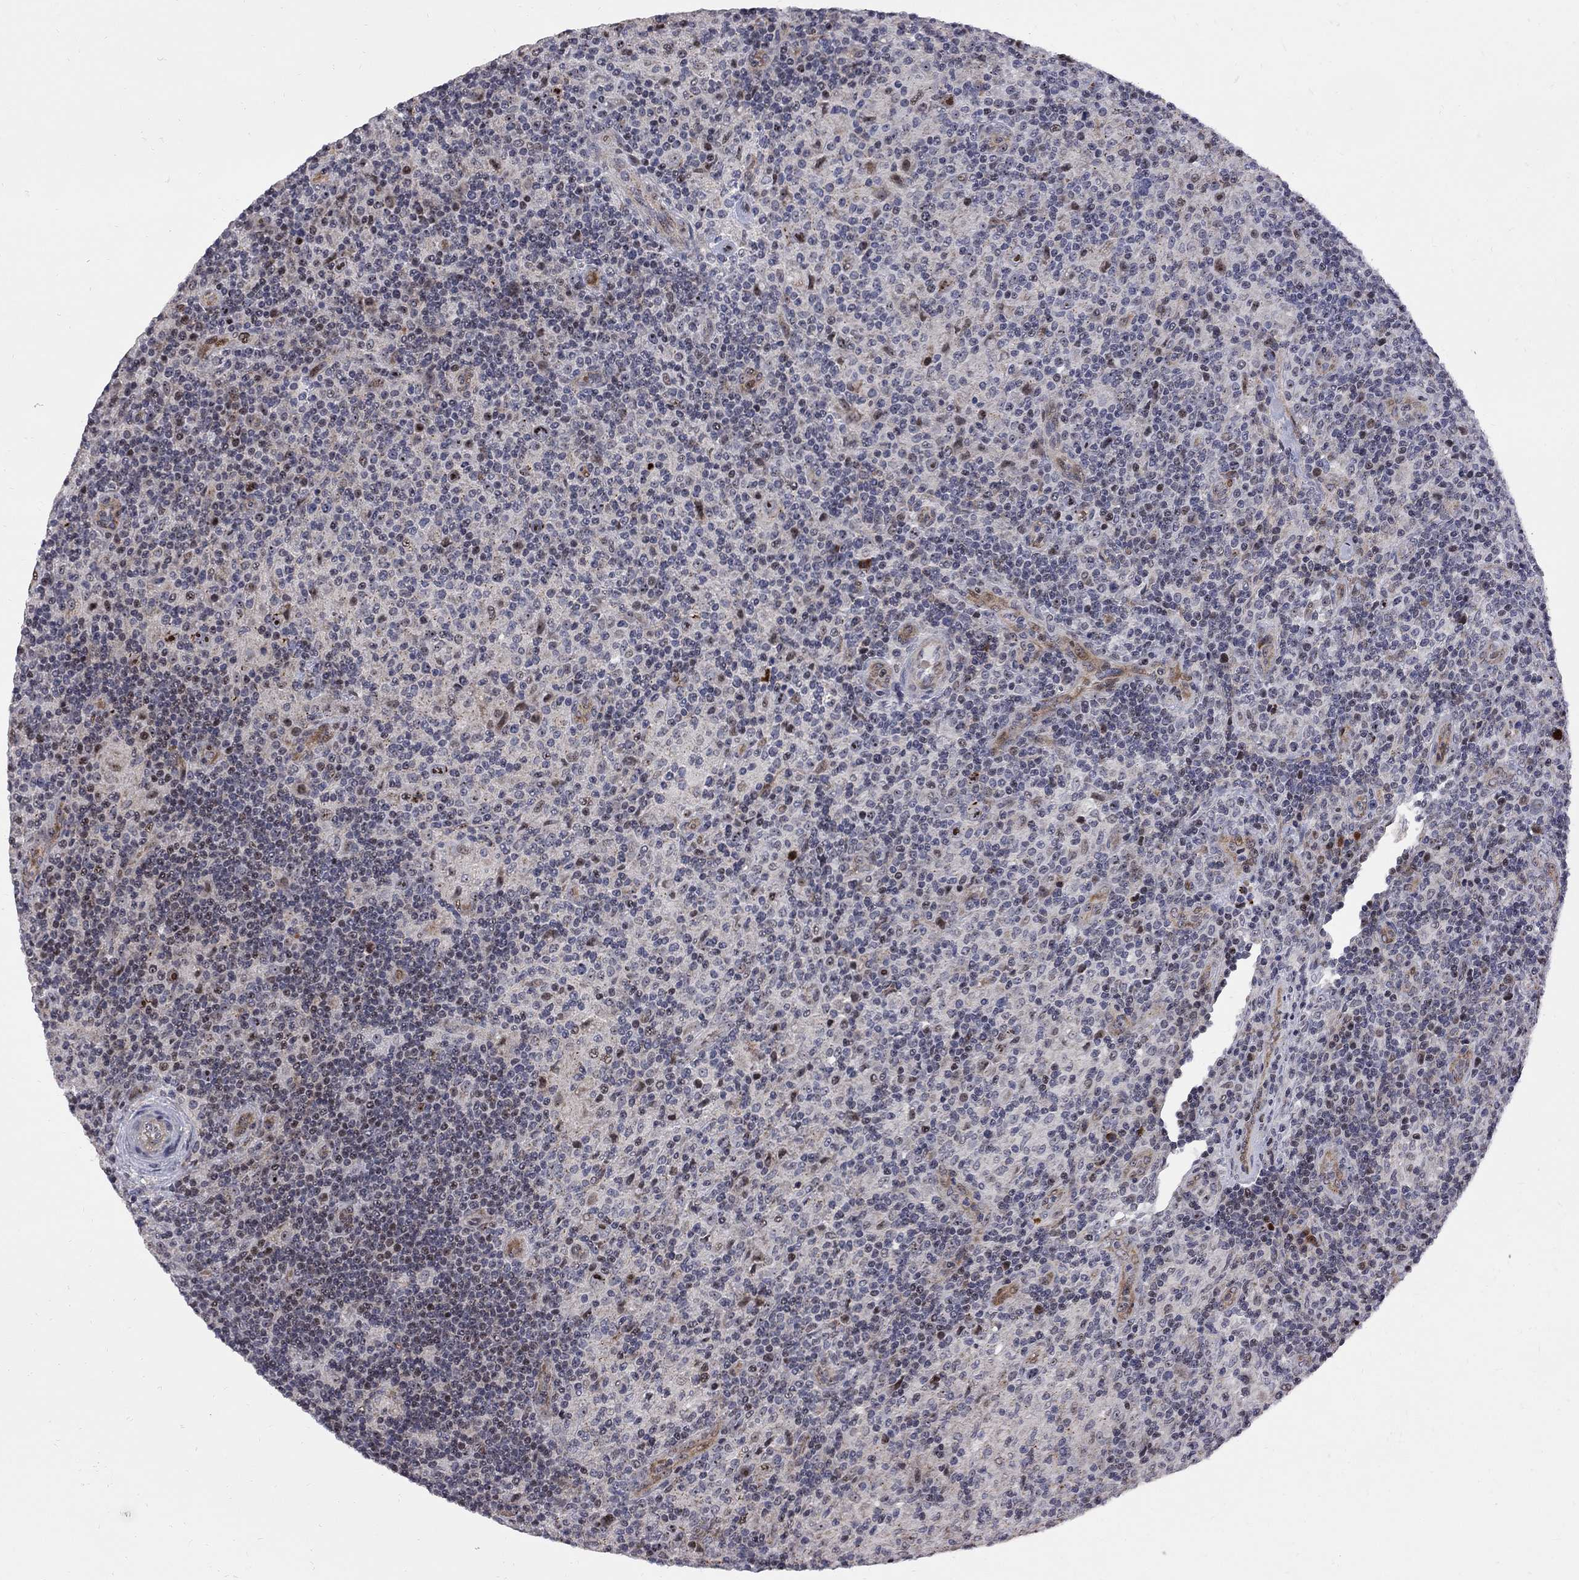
{"staining": {"intensity": "moderate", "quantity": "25%-75%", "location": "nuclear"}, "tissue": "lymphoma", "cell_type": "Tumor cells", "image_type": "cancer", "snomed": [{"axis": "morphology", "description": "Hodgkin's disease, NOS"}, {"axis": "topography", "description": "Lymph node"}], "caption": "A photomicrograph of Hodgkin's disease stained for a protein displays moderate nuclear brown staining in tumor cells. The protein of interest is stained brown, and the nuclei are stained in blue (DAB (3,3'-diaminobenzidine) IHC with brightfield microscopy, high magnification).", "gene": "DHX33", "patient": {"sex": "male", "age": 70}}